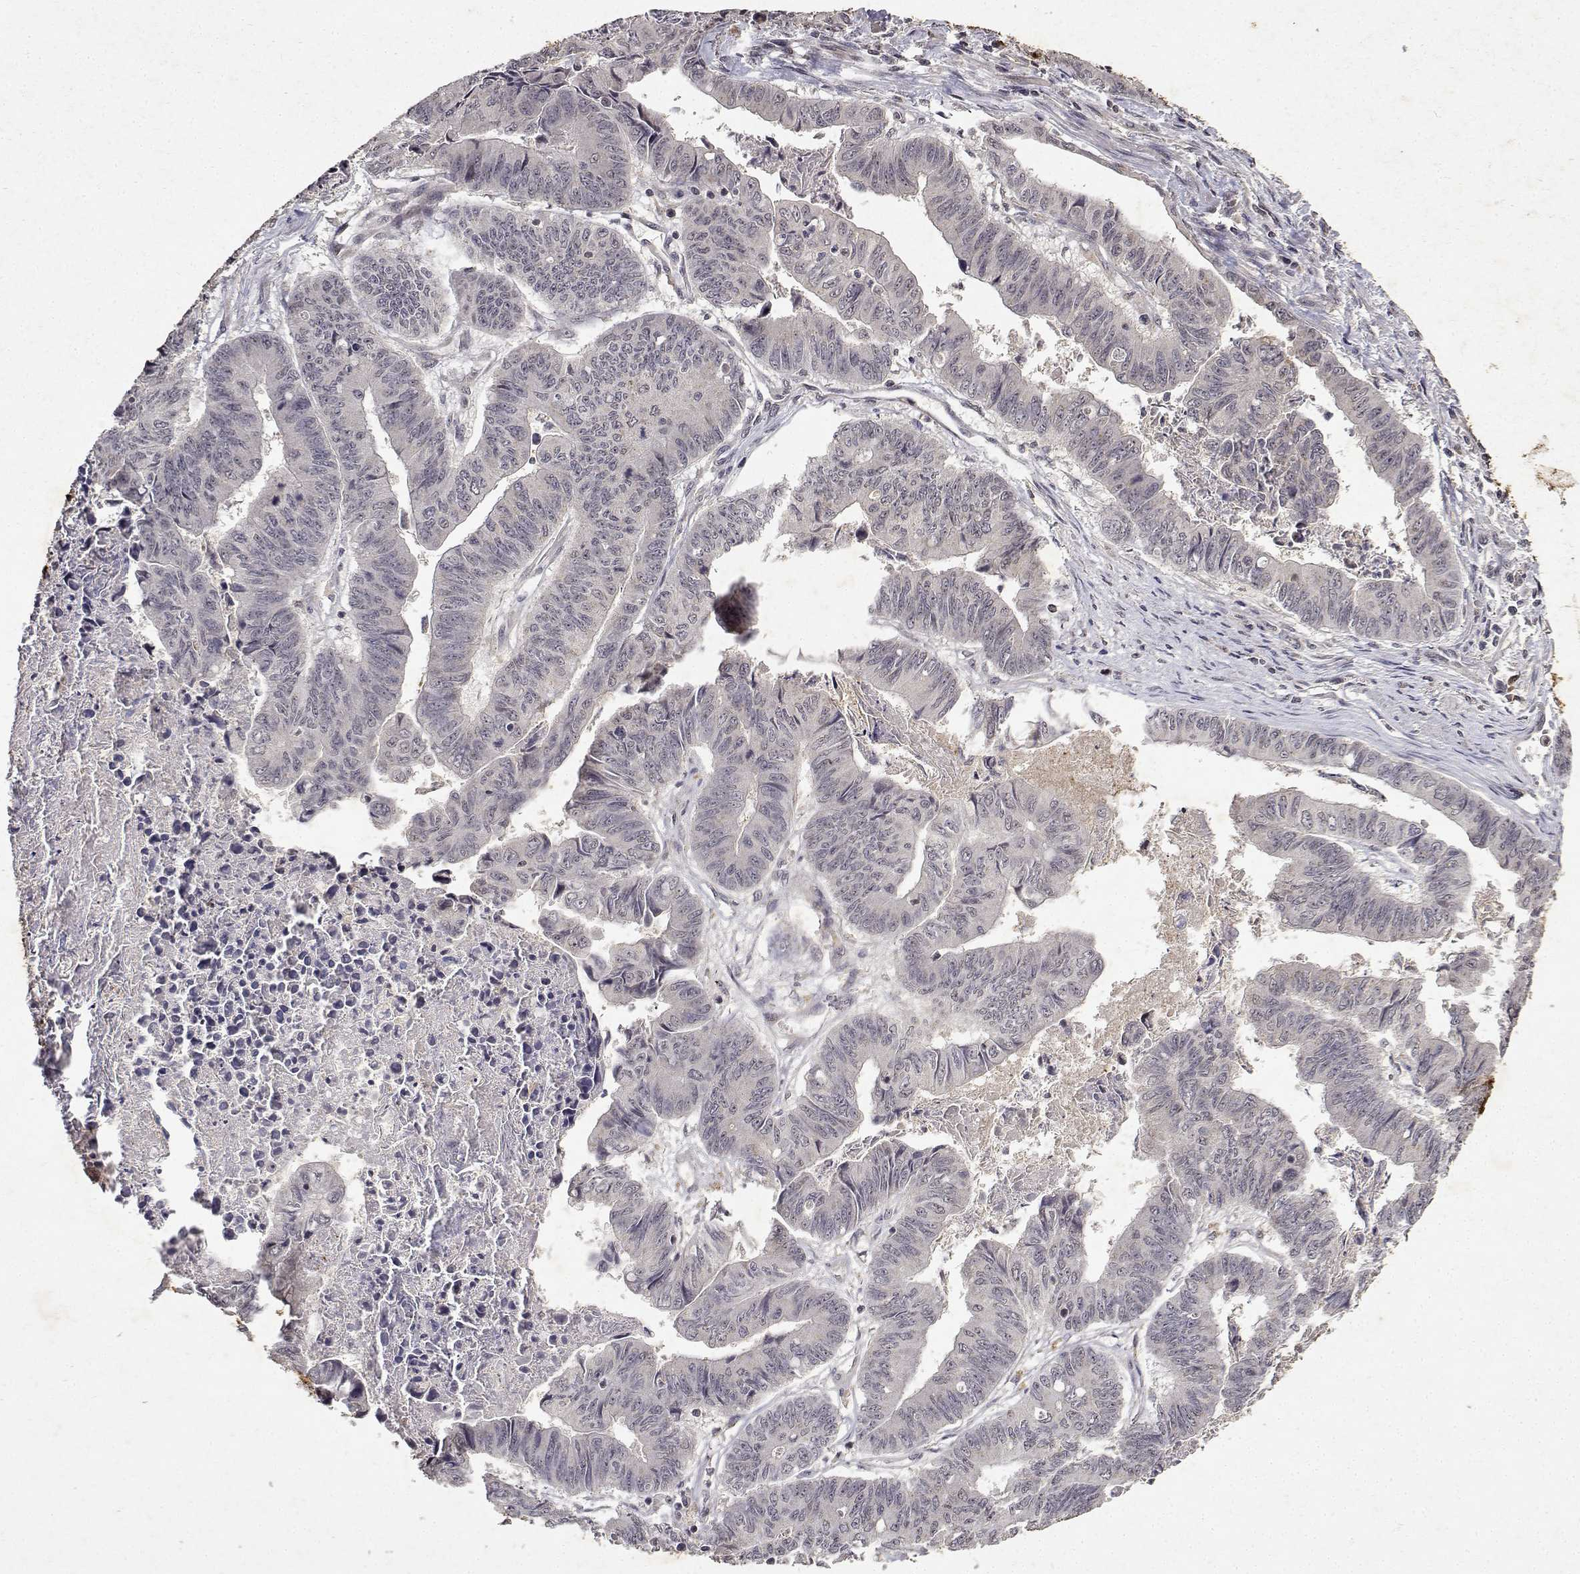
{"staining": {"intensity": "negative", "quantity": "none", "location": "none"}, "tissue": "stomach cancer", "cell_type": "Tumor cells", "image_type": "cancer", "snomed": [{"axis": "morphology", "description": "Adenocarcinoma, NOS"}, {"axis": "topography", "description": "Stomach, lower"}], "caption": "An image of human stomach cancer is negative for staining in tumor cells.", "gene": "BDNF", "patient": {"sex": "male", "age": 77}}